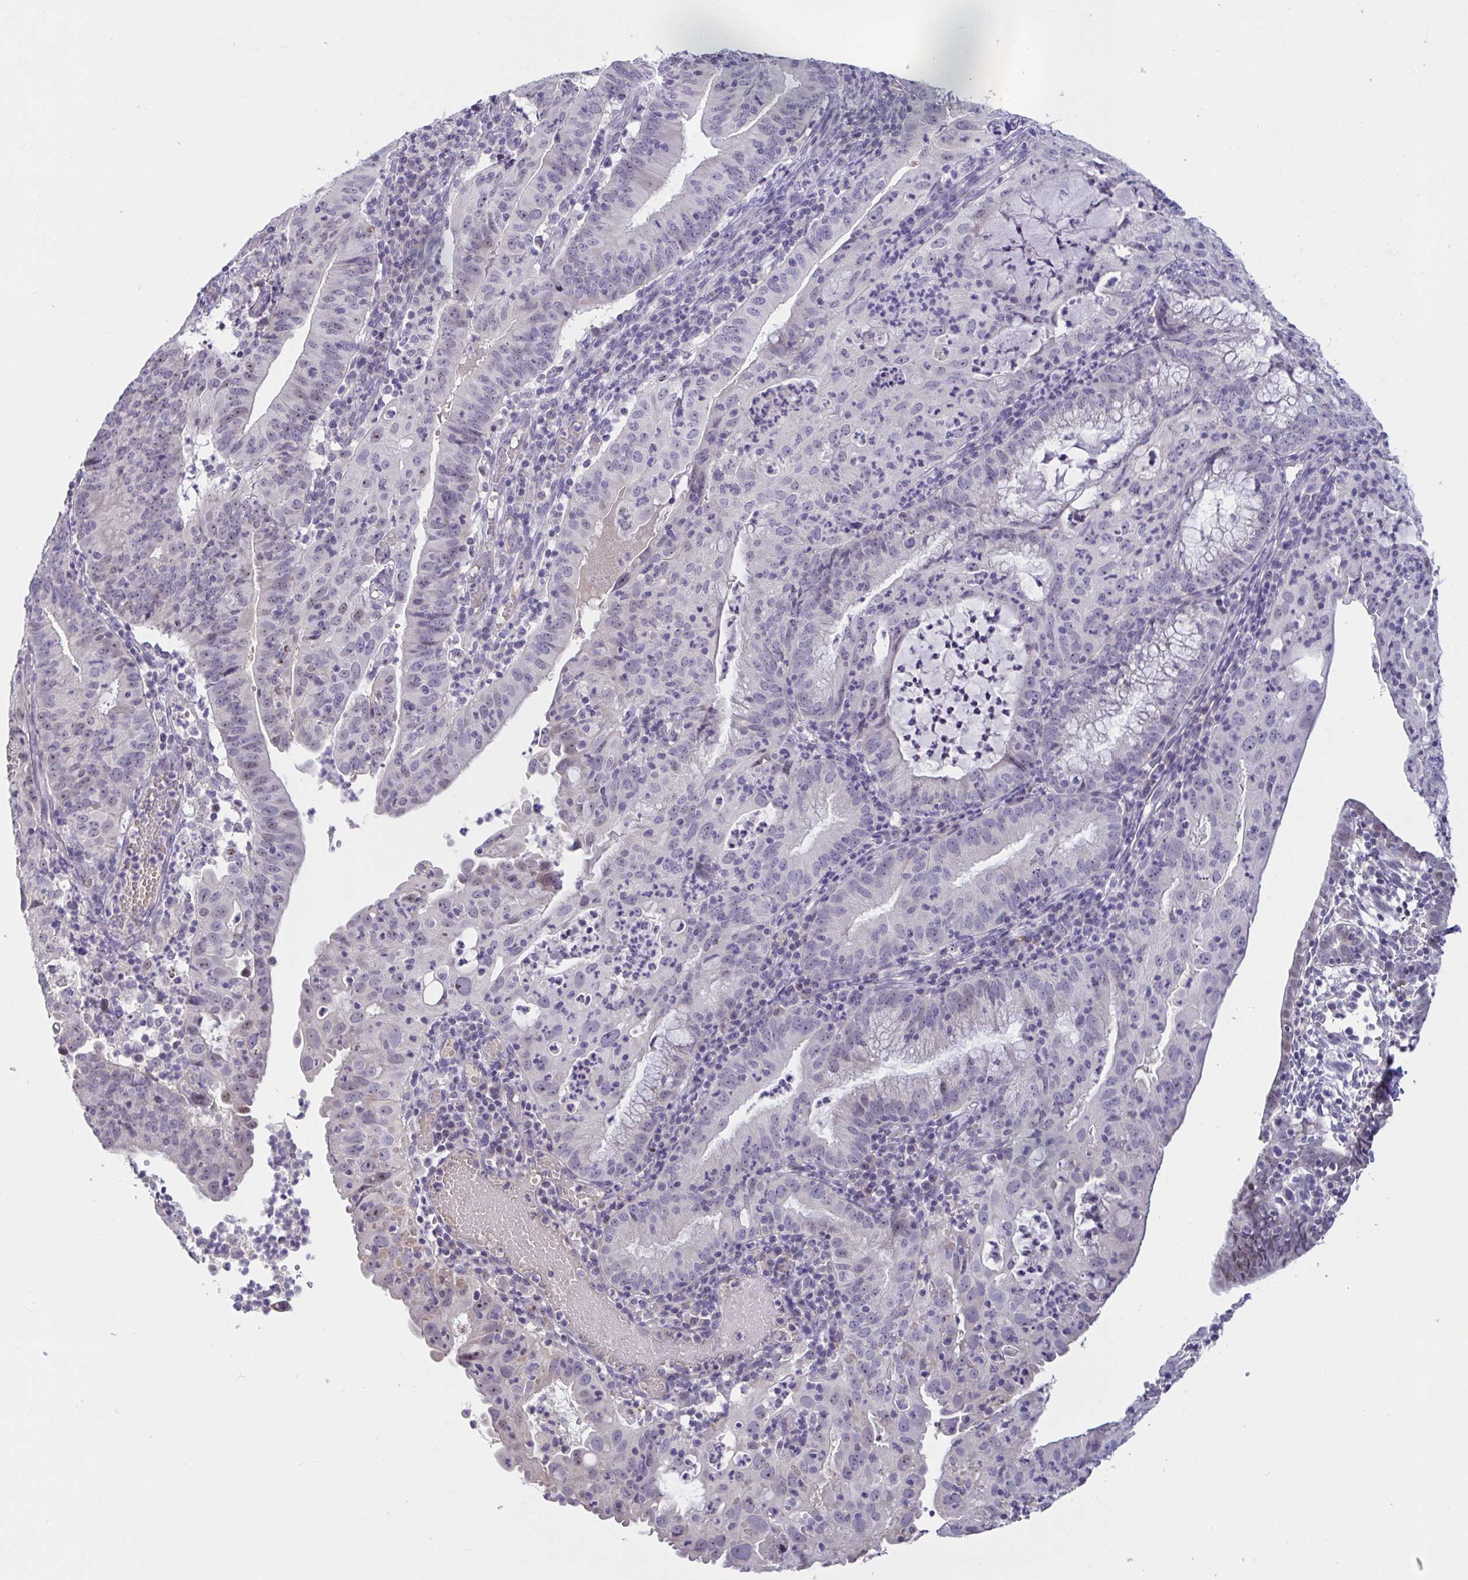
{"staining": {"intensity": "negative", "quantity": "none", "location": "none"}, "tissue": "endometrial cancer", "cell_type": "Tumor cells", "image_type": "cancer", "snomed": [{"axis": "morphology", "description": "Adenocarcinoma, NOS"}, {"axis": "topography", "description": "Endometrium"}], "caption": "There is no significant positivity in tumor cells of adenocarcinoma (endometrial). The staining was performed using DAB to visualize the protein expression in brown, while the nuclei were stained in blue with hematoxylin (Magnification: 20x).", "gene": "MYC", "patient": {"sex": "female", "age": 60}}